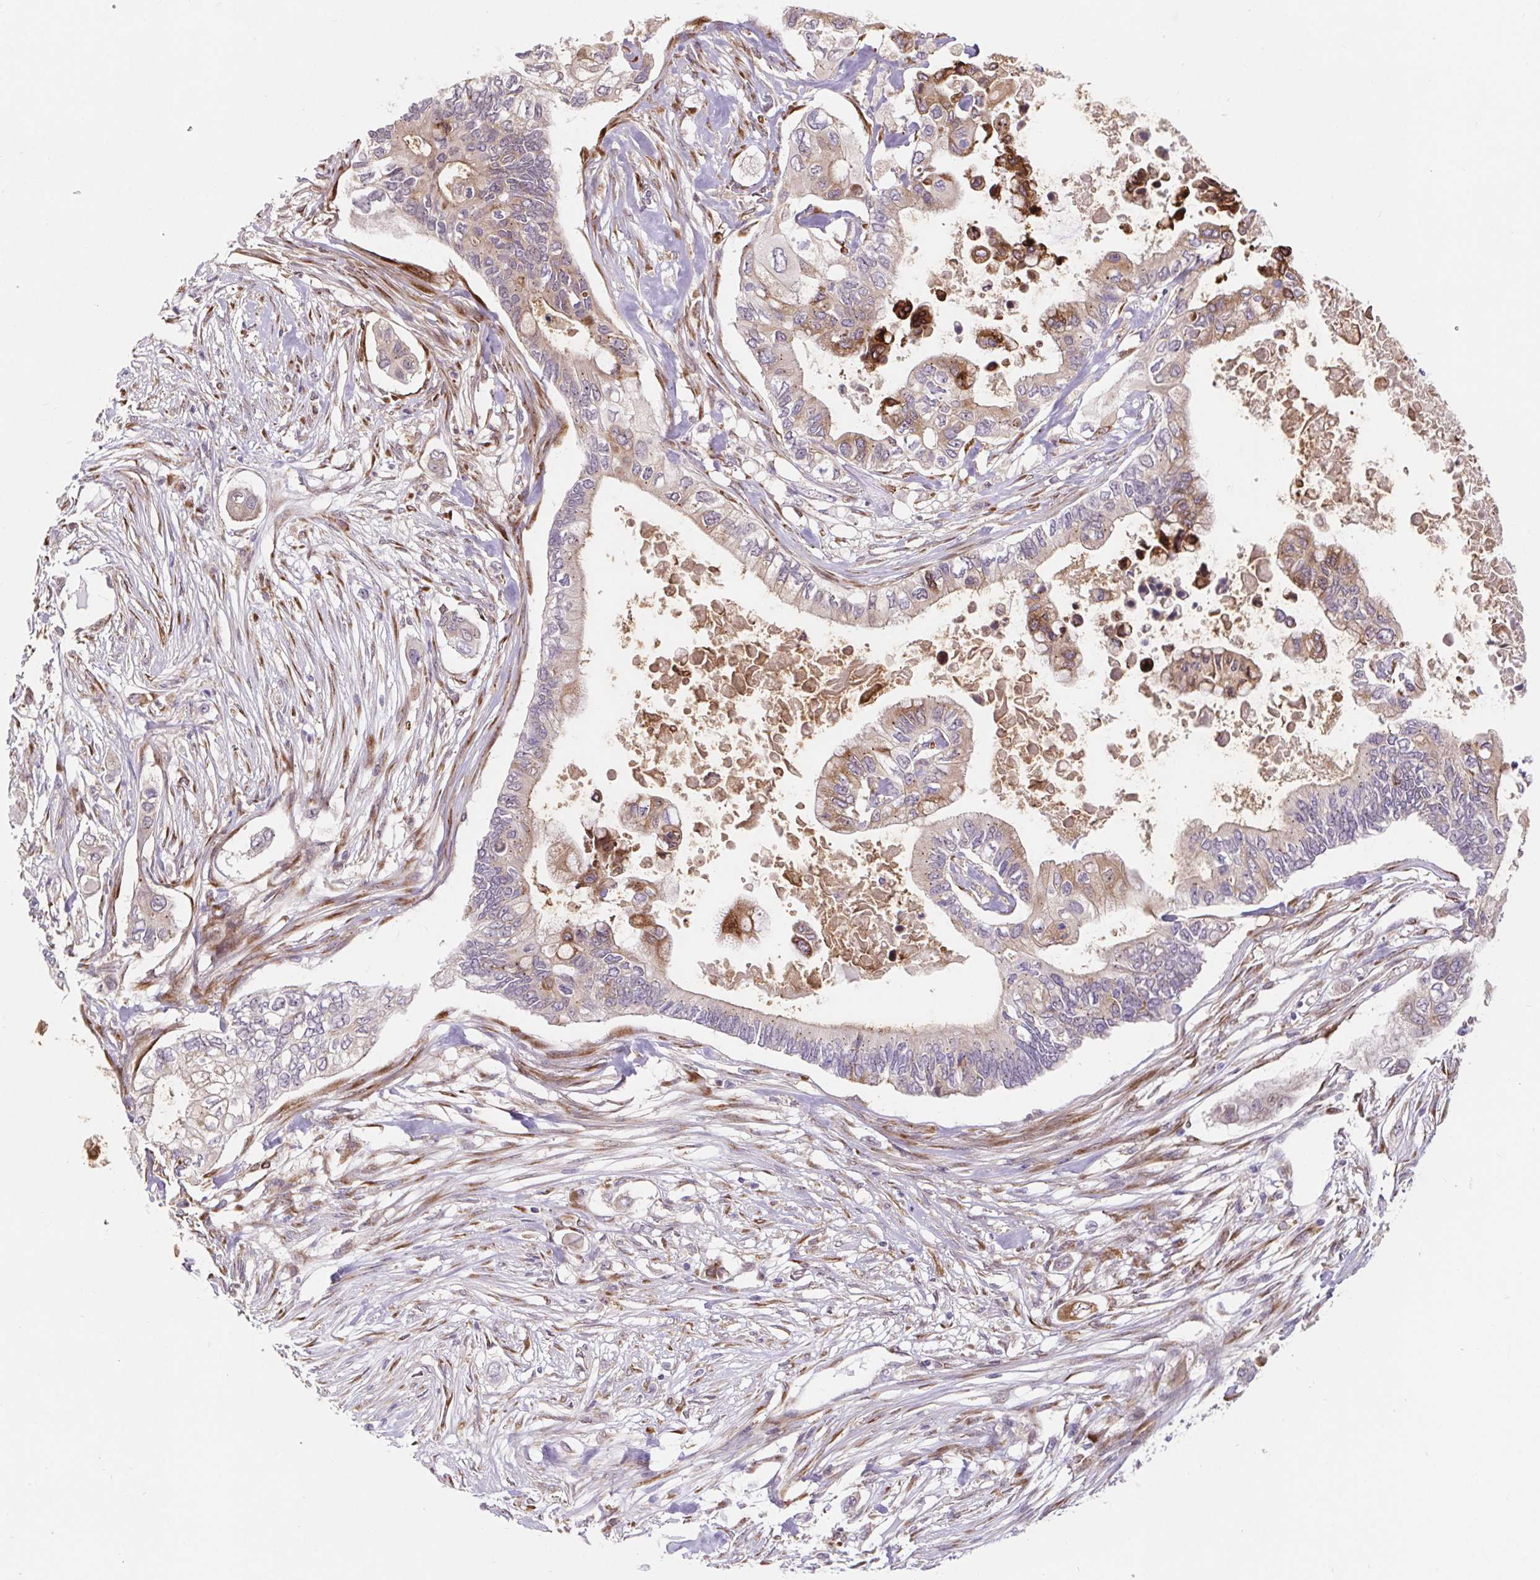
{"staining": {"intensity": "weak", "quantity": "<25%", "location": "cytoplasmic/membranous"}, "tissue": "pancreatic cancer", "cell_type": "Tumor cells", "image_type": "cancer", "snomed": [{"axis": "morphology", "description": "Adenocarcinoma, NOS"}, {"axis": "topography", "description": "Pancreas"}], "caption": "Micrograph shows no protein positivity in tumor cells of pancreatic cancer tissue.", "gene": "LYPD5", "patient": {"sex": "female", "age": 63}}